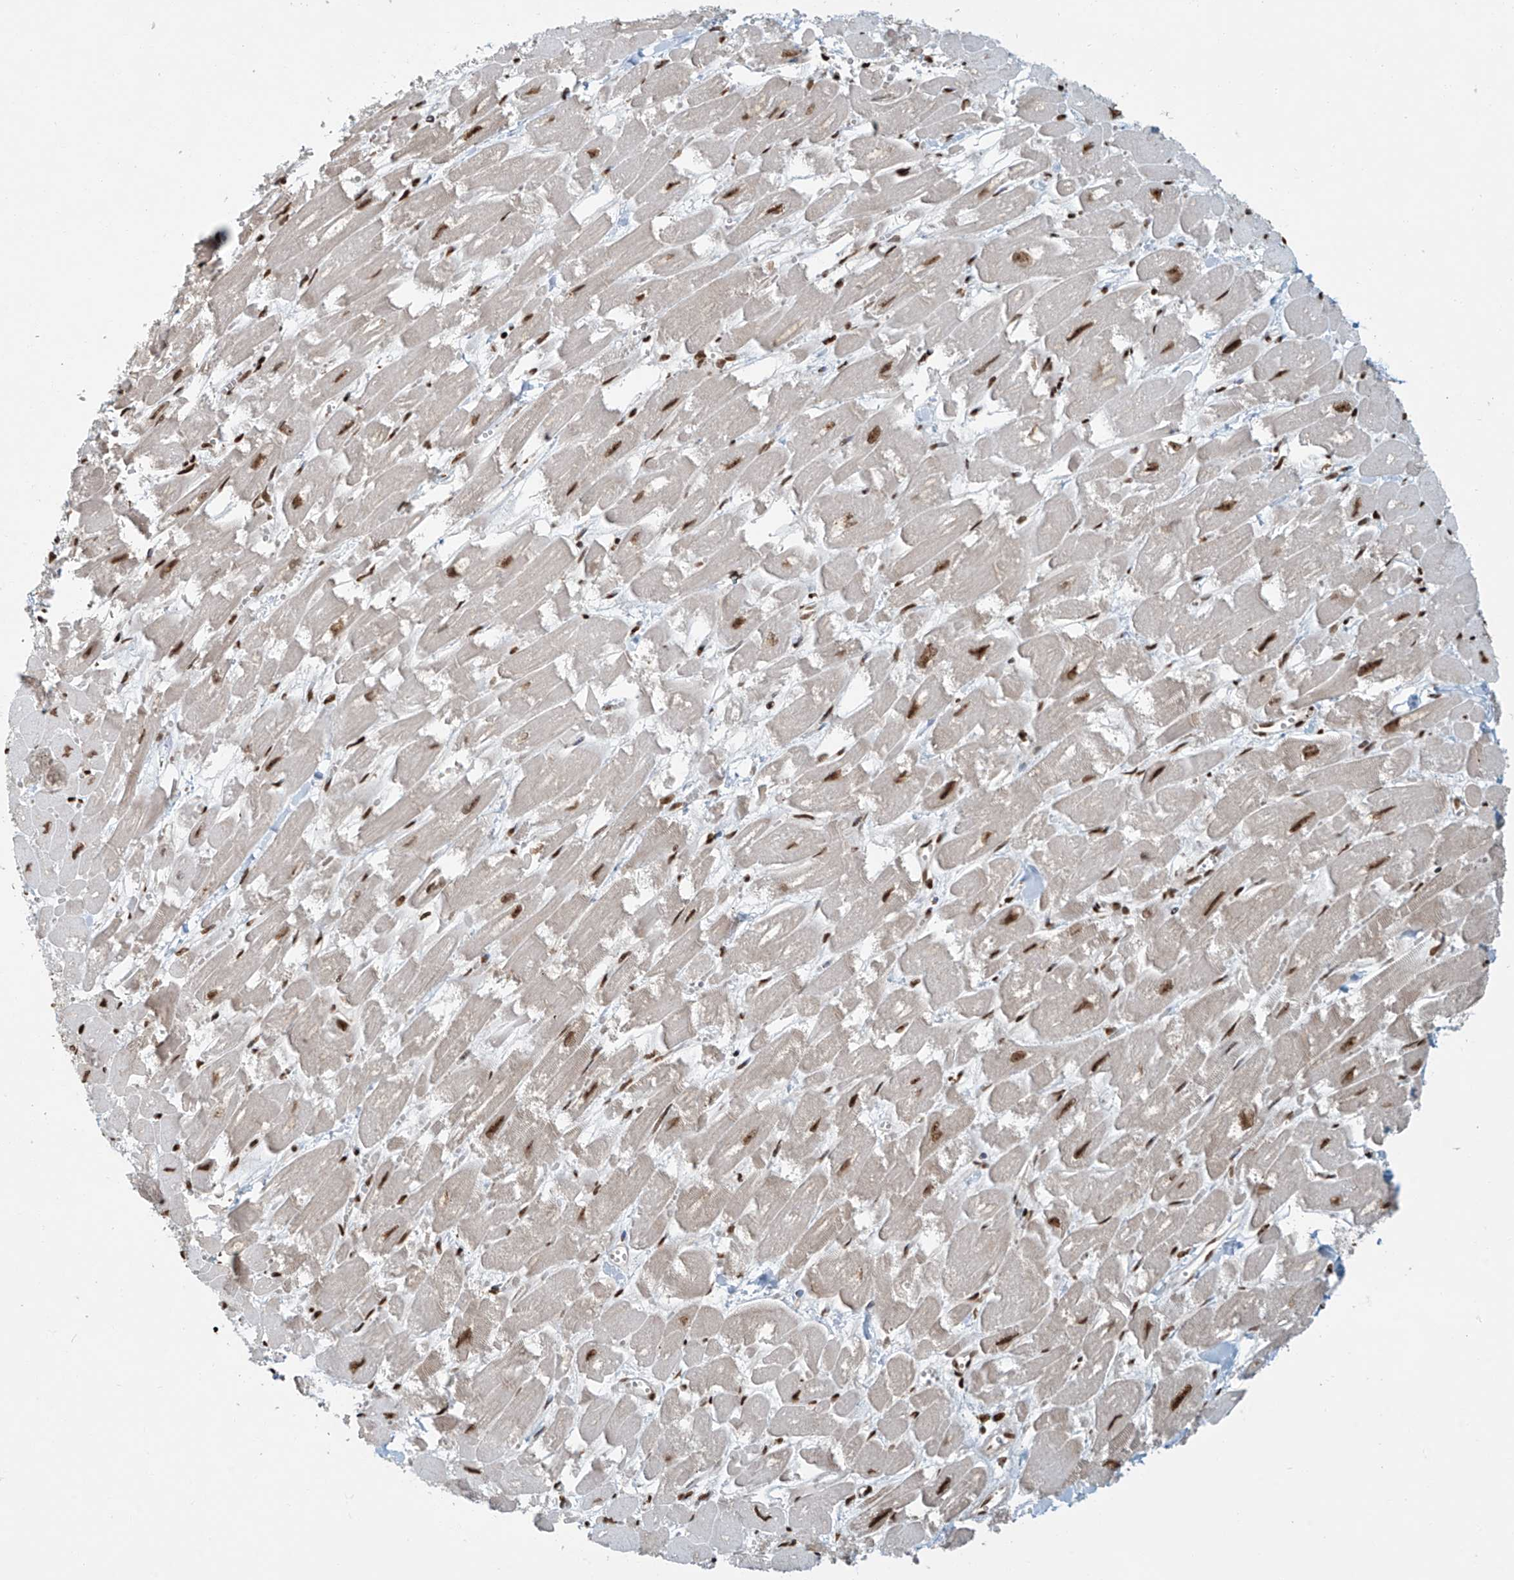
{"staining": {"intensity": "strong", "quantity": ">75%", "location": "nuclear"}, "tissue": "heart muscle", "cell_type": "Cardiomyocytes", "image_type": "normal", "snomed": [{"axis": "morphology", "description": "Normal tissue, NOS"}, {"axis": "topography", "description": "Heart"}], "caption": "This histopathology image displays IHC staining of benign human heart muscle, with high strong nuclear staining in about >75% of cardiomyocytes.", "gene": "FAM193B", "patient": {"sex": "male", "age": 54}}